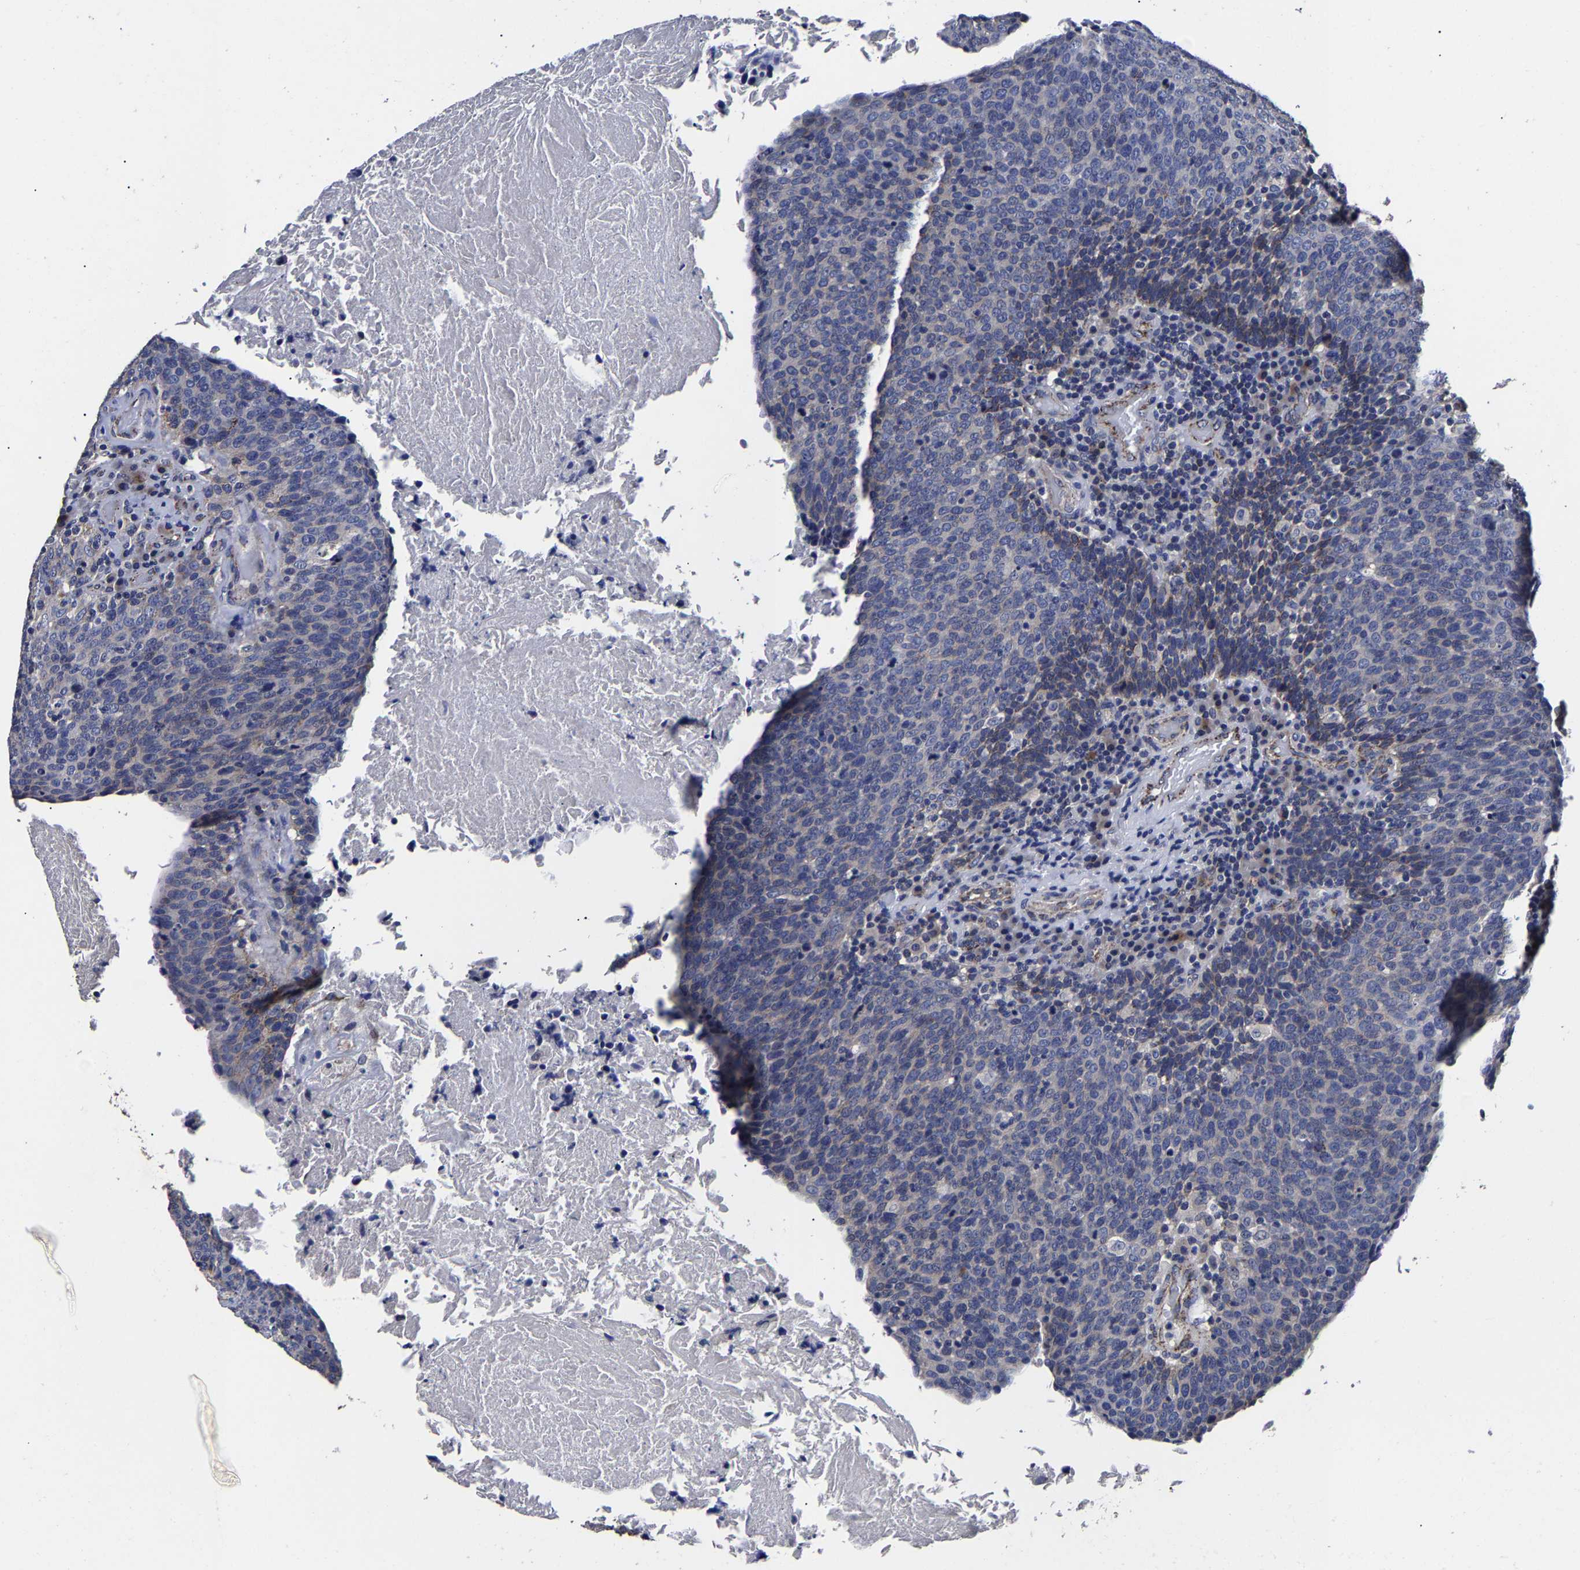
{"staining": {"intensity": "weak", "quantity": "<25%", "location": "cytoplasmic/membranous"}, "tissue": "head and neck cancer", "cell_type": "Tumor cells", "image_type": "cancer", "snomed": [{"axis": "morphology", "description": "Squamous cell carcinoma, NOS"}, {"axis": "morphology", "description": "Squamous cell carcinoma, metastatic, NOS"}, {"axis": "topography", "description": "Lymph node"}, {"axis": "topography", "description": "Head-Neck"}], "caption": "Protein analysis of metastatic squamous cell carcinoma (head and neck) demonstrates no significant staining in tumor cells. (Brightfield microscopy of DAB immunohistochemistry (IHC) at high magnification).", "gene": "AASS", "patient": {"sex": "male", "age": 62}}